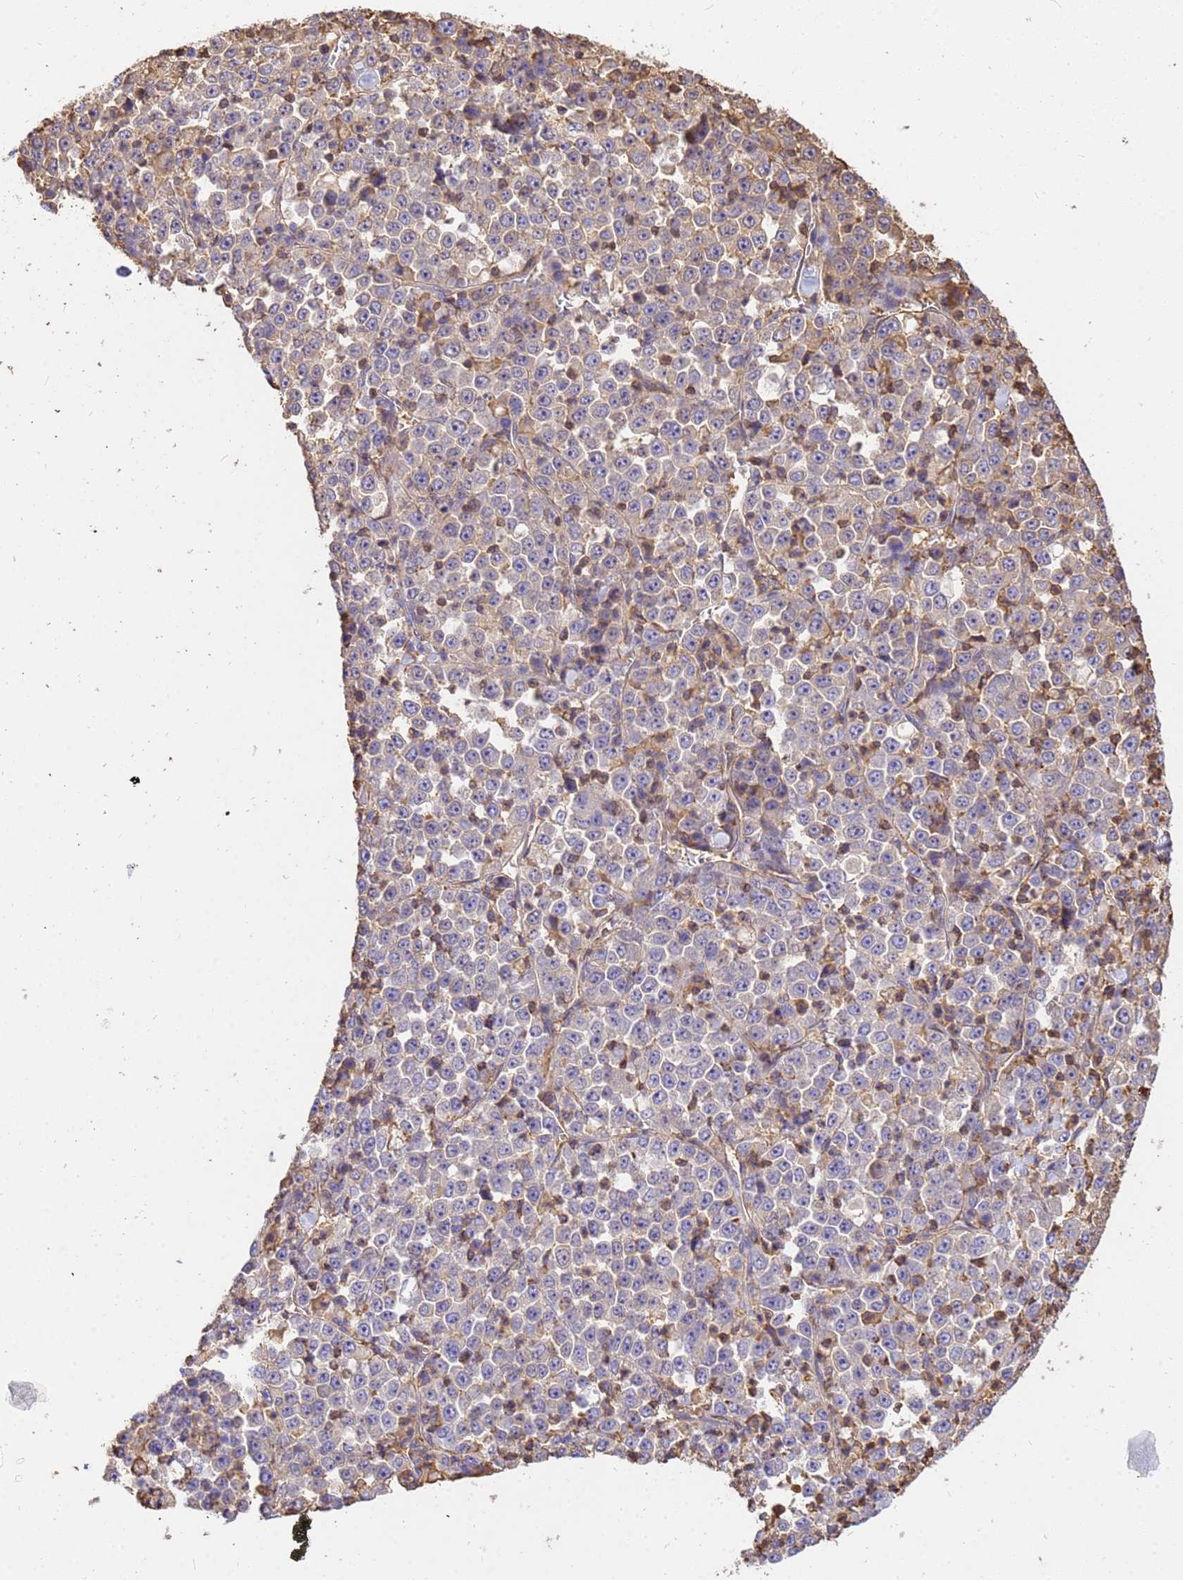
{"staining": {"intensity": "weak", "quantity": "<25%", "location": "cytoplasmic/membranous"}, "tissue": "stomach cancer", "cell_type": "Tumor cells", "image_type": "cancer", "snomed": [{"axis": "morphology", "description": "Normal tissue, NOS"}, {"axis": "morphology", "description": "Adenocarcinoma, NOS"}, {"axis": "topography", "description": "Stomach, upper"}, {"axis": "topography", "description": "Stomach"}], "caption": "Immunohistochemistry (IHC) of stomach adenocarcinoma displays no staining in tumor cells. The staining was performed using DAB to visualize the protein expression in brown, while the nuclei were stained in blue with hematoxylin (Magnification: 20x).", "gene": "WDR64", "patient": {"sex": "male", "age": 59}}